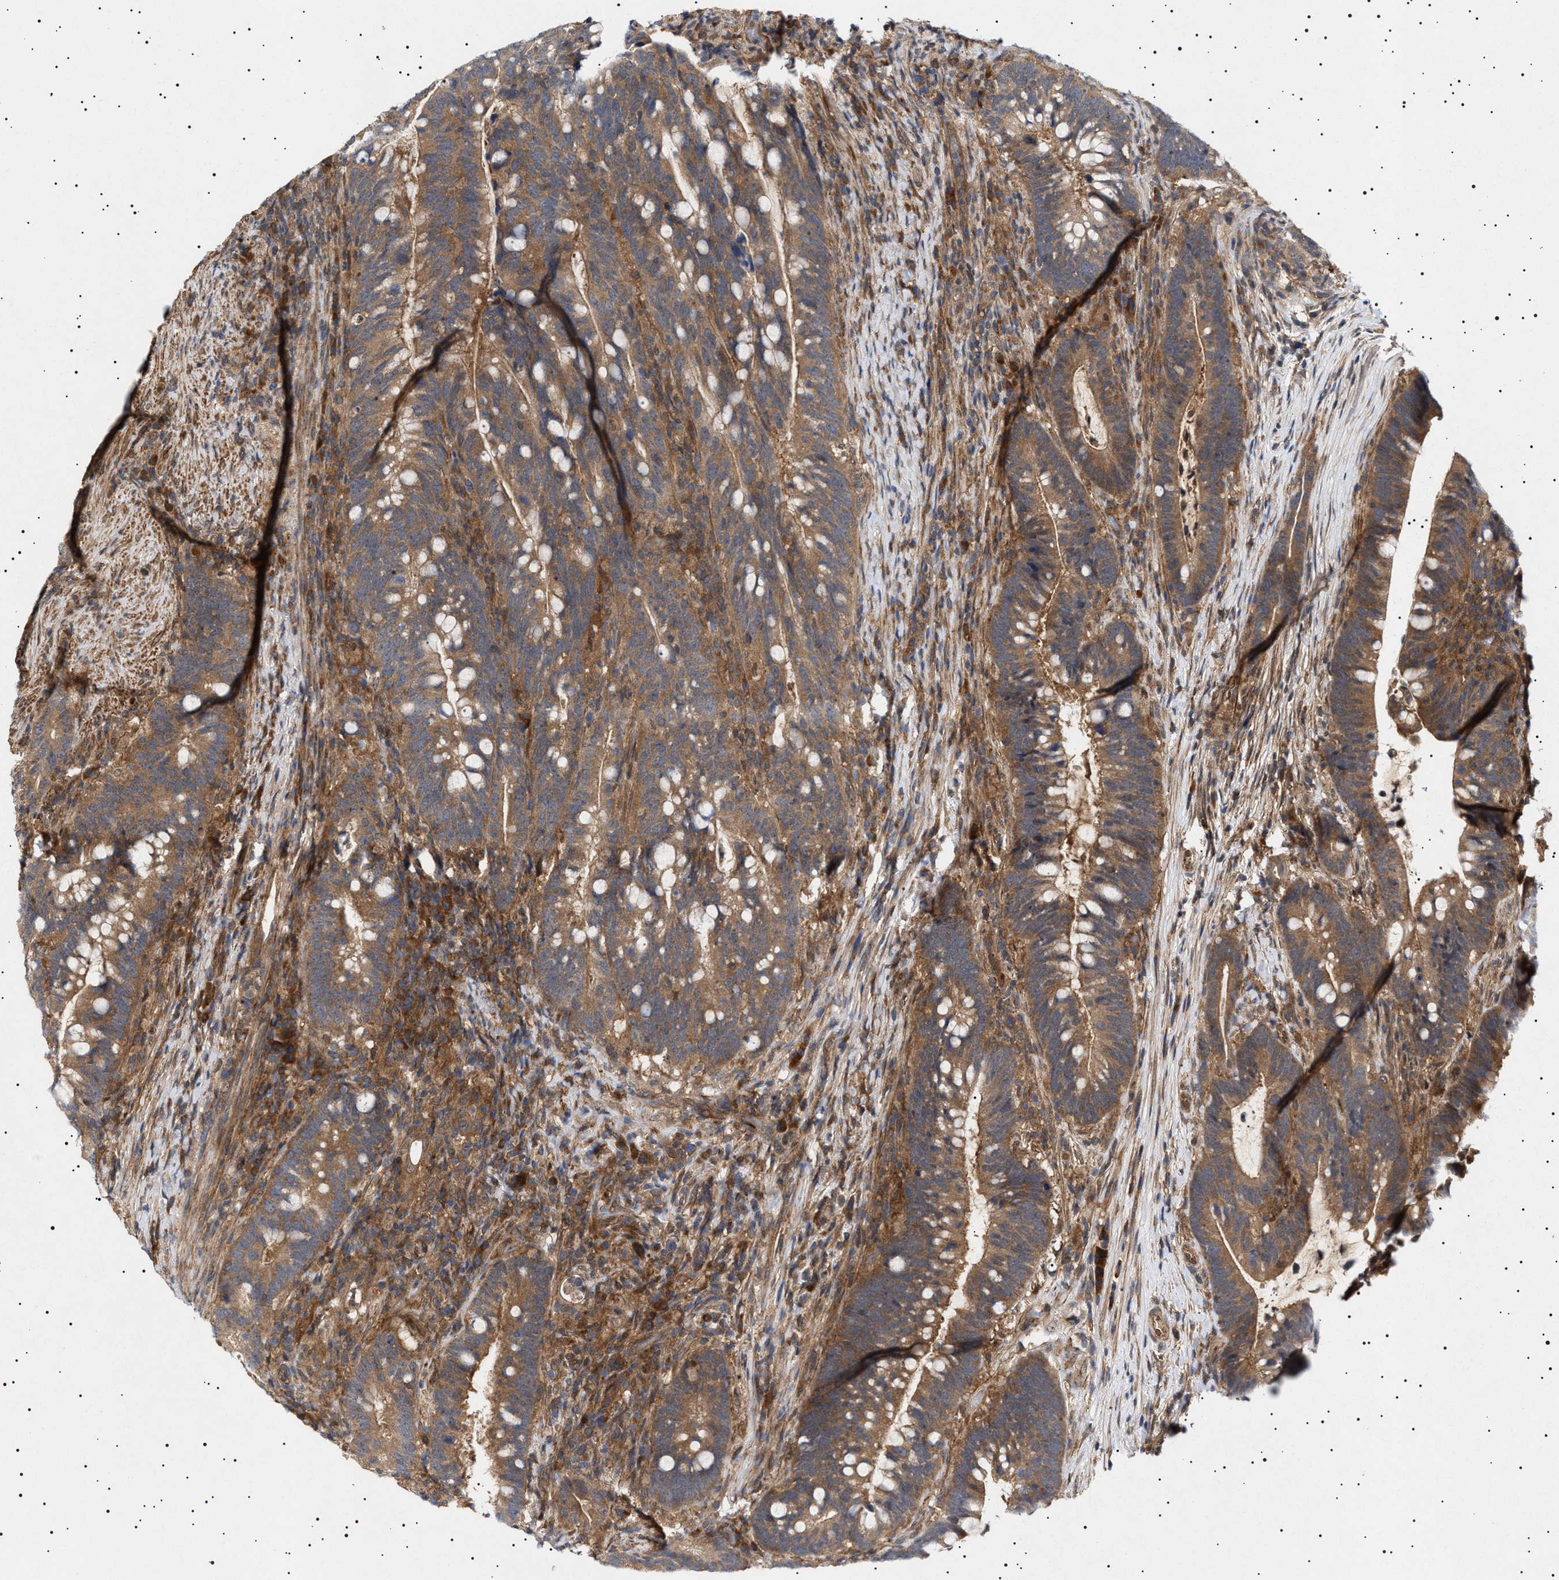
{"staining": {"intensity": "moderate", "quantity": ">75%", "location": "cytoplasmic/membranous"}, "tissue": "colorectal cancer", "cell_type": "Tumor cells", "image_type": "cancer", "snomed": [{"axis": "morphology", "description": "Adenocarcinoma, NOS"}, {"axis": "topography", "description": "Colon"}], "caption": "Immunohistochemistry micrograph of neoplastic tissue: human colorectal cancer (adenocarcinoma) stained using IHC demonstrates medium levels of moderate protein expression localized specifically in the cytoplasmic/membranous of tumor cells, appearing as a cytoplasmic/membranous brown color.", "gene": "NPLOC4", "patient": {"sex": "female", "age": 66}}